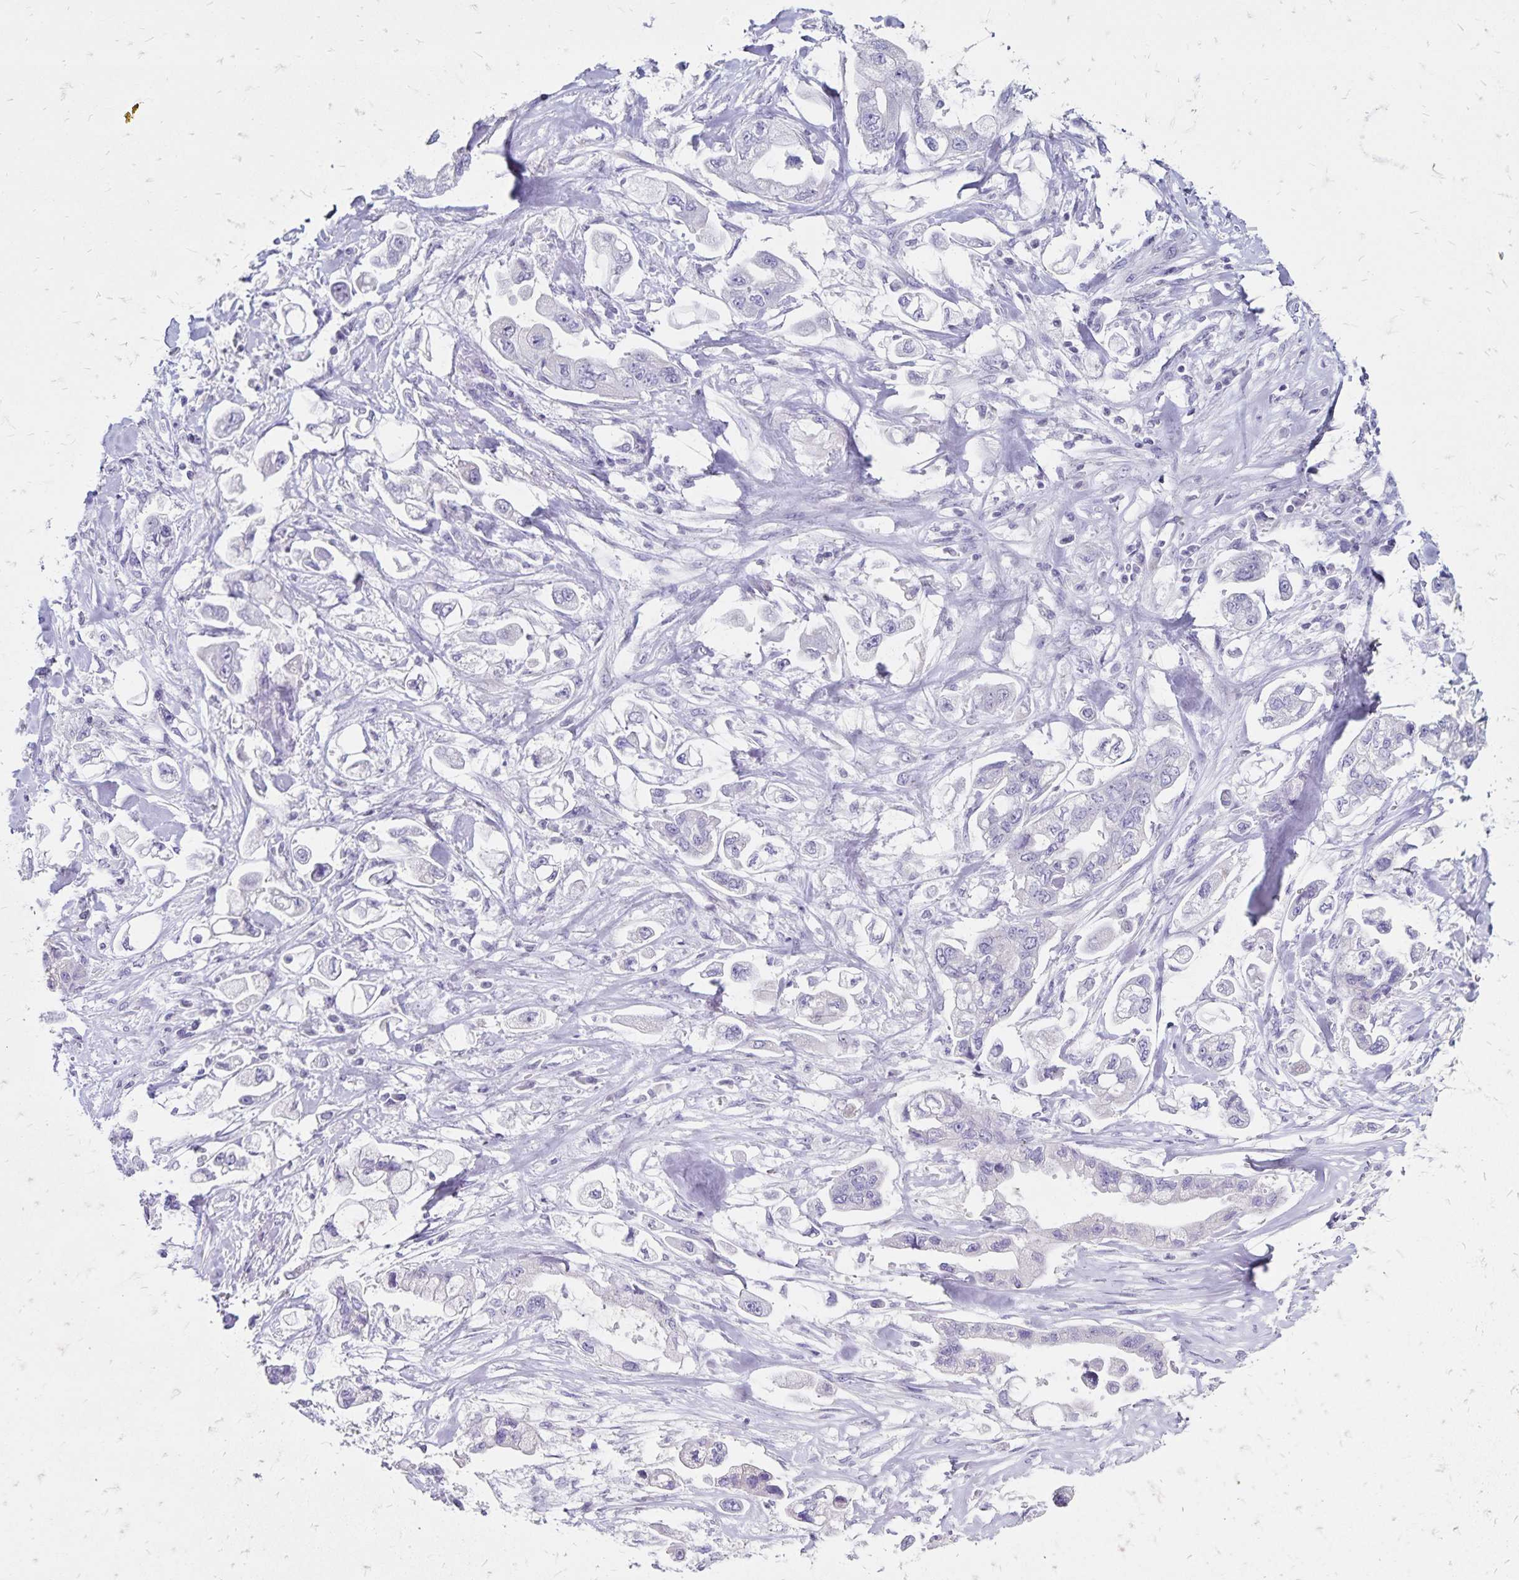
{"staining": {"intensity": "negative", "quantity": "none", "location": "none"}, "tissue": "stomach cancer", "cell_type": "Tumor cells", "image_type": "cancer", "snomed": [{"axis": "morphology", "description": "Adenocarcinoma, NOS"}, {"axis": "topography", "description": "Stomach"}], "caption": "Tumor cells are negative for protein expression in human adenocarcinoma (stomach).", "gene": "IKZF1", "patient": {"sex": "male", "age": 62}}